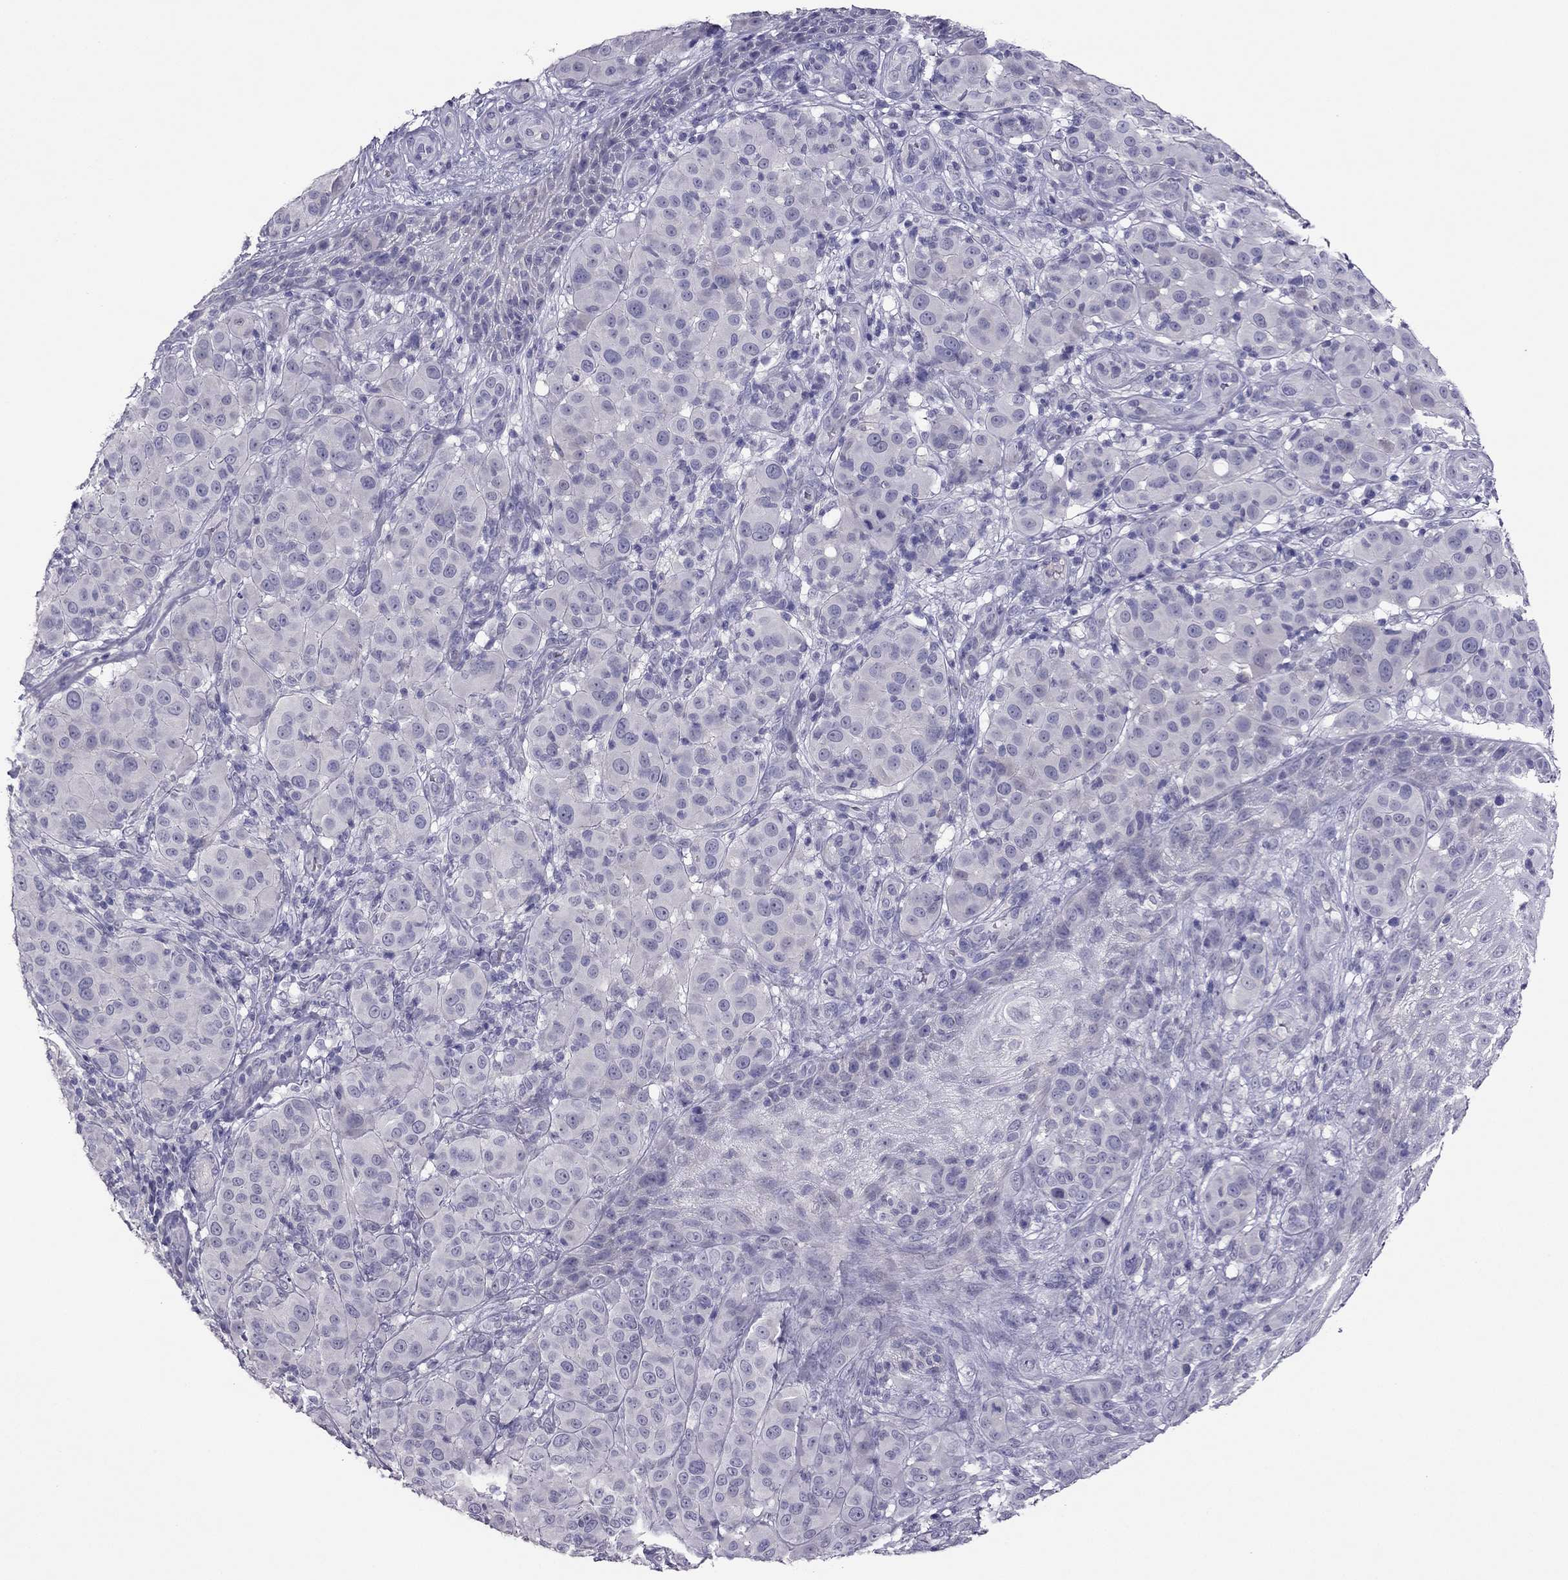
{"staining": {"intensity": "negative", "quantity": "none", "location": "none"}, "tissue": "melanoma", "cell_type": "Tumor cells", "image_type": "cancer", "snomed": [{"axis": "morphology", "description": "Malignant melanoma, NOS"}, {"axis": "topography", "description": "Skin"}], "caption": "The IHC photomicrograph has no significant expression in tumor cells of melanoma tissue.", "gene": "RHO", "patient": {"sex": "female", "age": 87}}